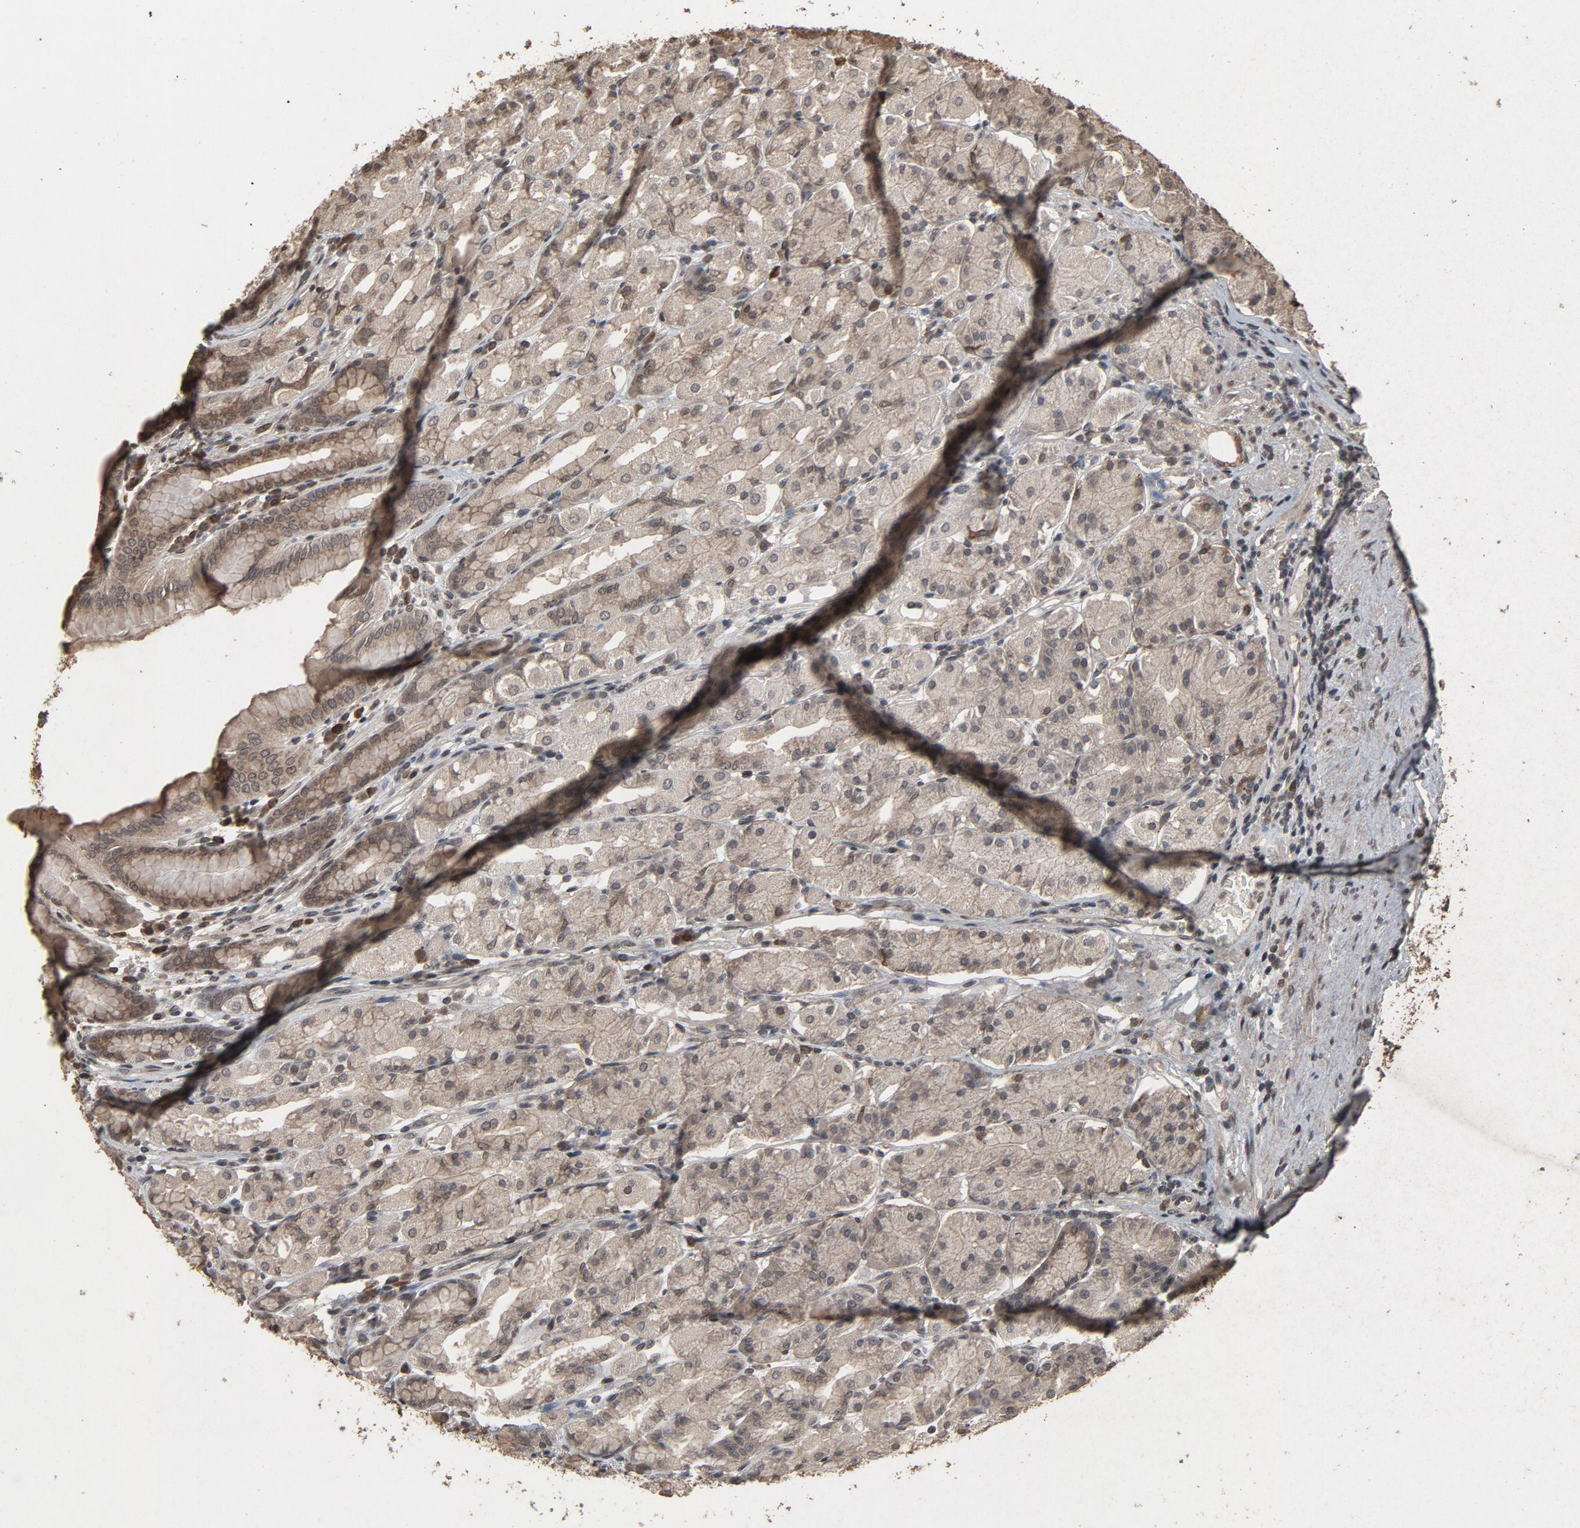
{"staining": {"intensity": "weak", "quantity": ">75%", "location": "cytoplasmic/membranous,nuclear"}, "tissue": "stomach", "cell_type": "Glandular cells", "image_type": "normal", "snomed": [{"axis": "morphology", "description": "Normal tissue, NOS"}, {"axis": "topography", "description": "Stomach, upper"}], "caption": "DAB immunohistochemical staining of normal stomach displays weak cytoplasmic/membranous,nuclear protein staining in about >75% of glandular cells.", "gene": "POM121", "patient": {"sex": "male", "age": 68}}